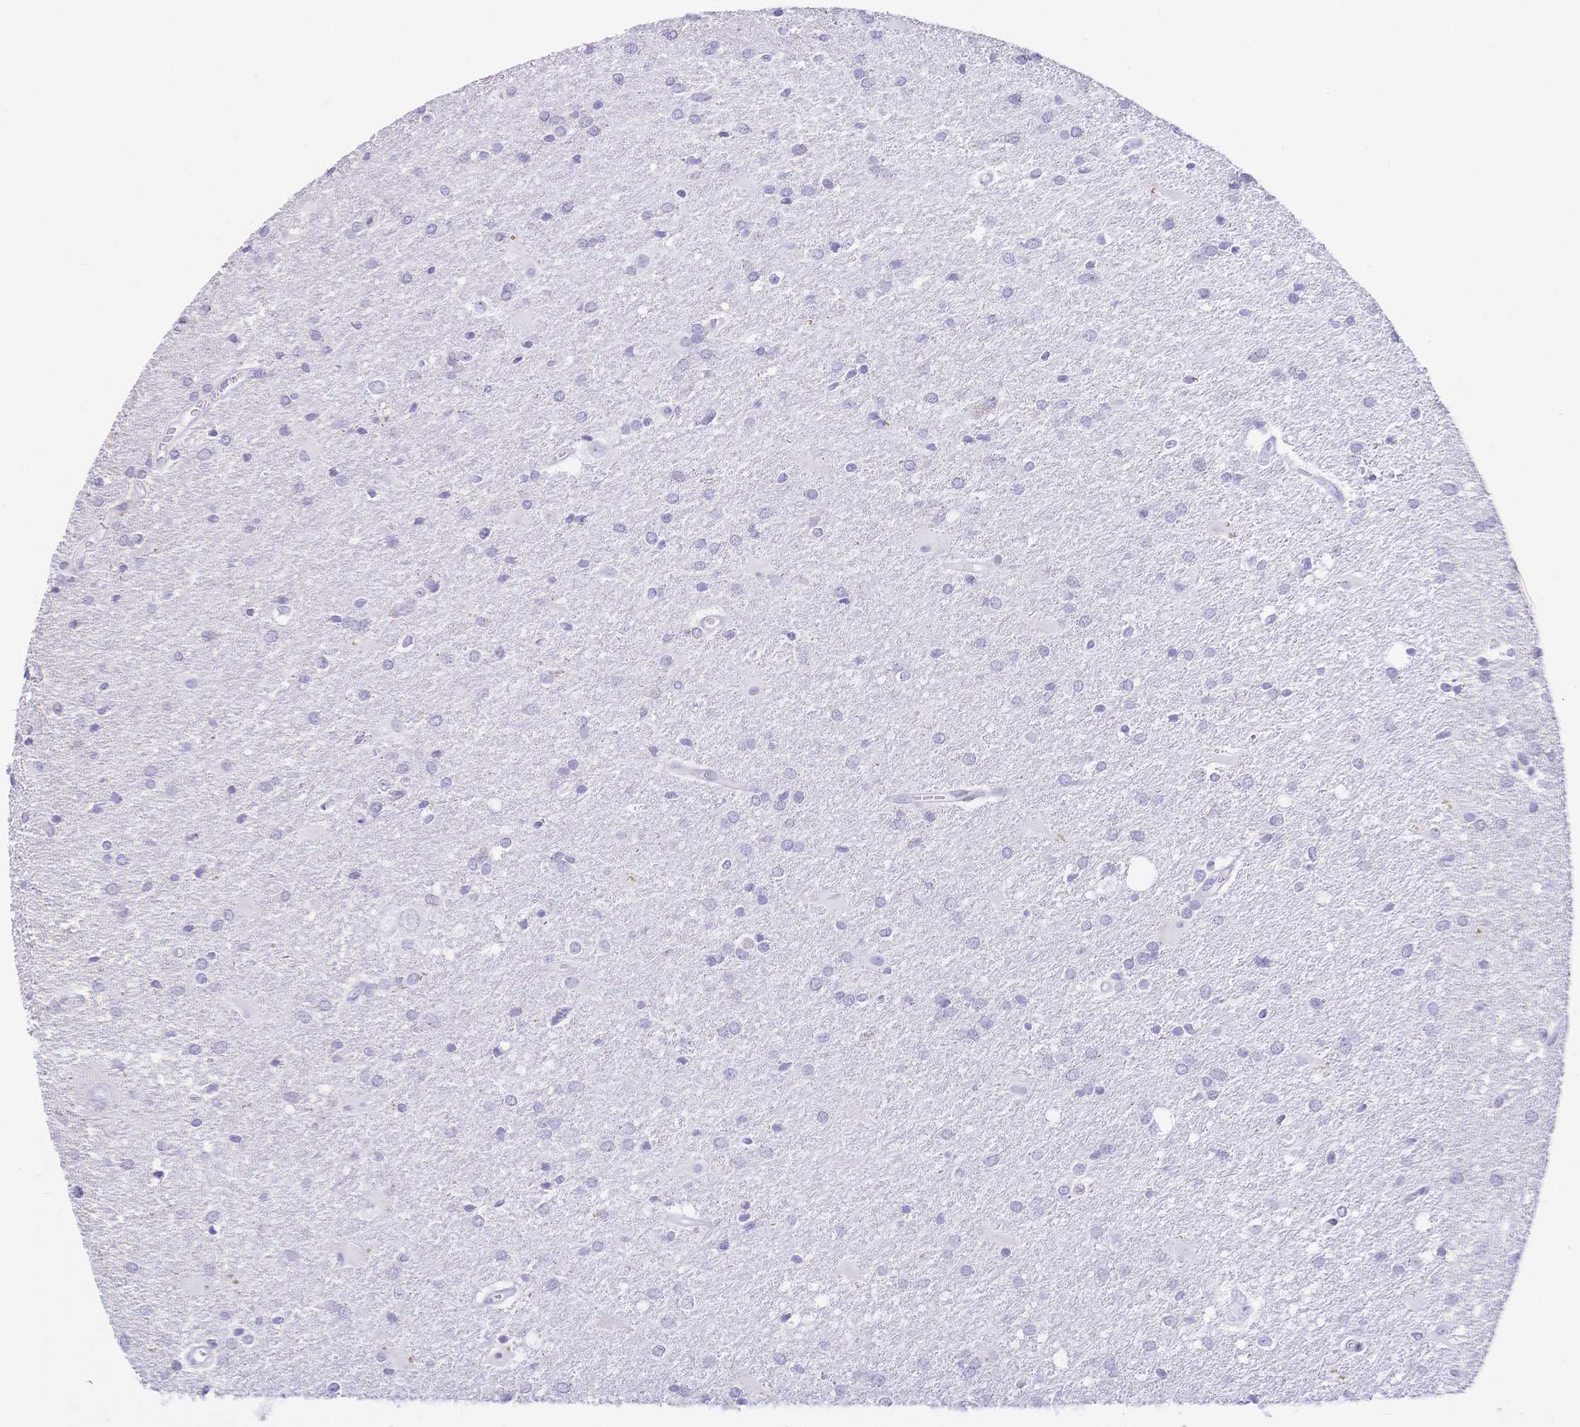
{"staining": {"intensity": "negative", "quantity": "none", "location": "none"}, "tissue": "glioma", "cell_type": "Tumor cells", "image_type": "cancer", "snomed": [{"axis": "morphology", "description": "Glioma, malignant, Low grade"}, {"axis": "topography", "description": "Brain"}], "caption": "There is no significant expression in tumor cells of glioma.", "gene": "CR2", "patient": {"sex": "male", "age": 66}}